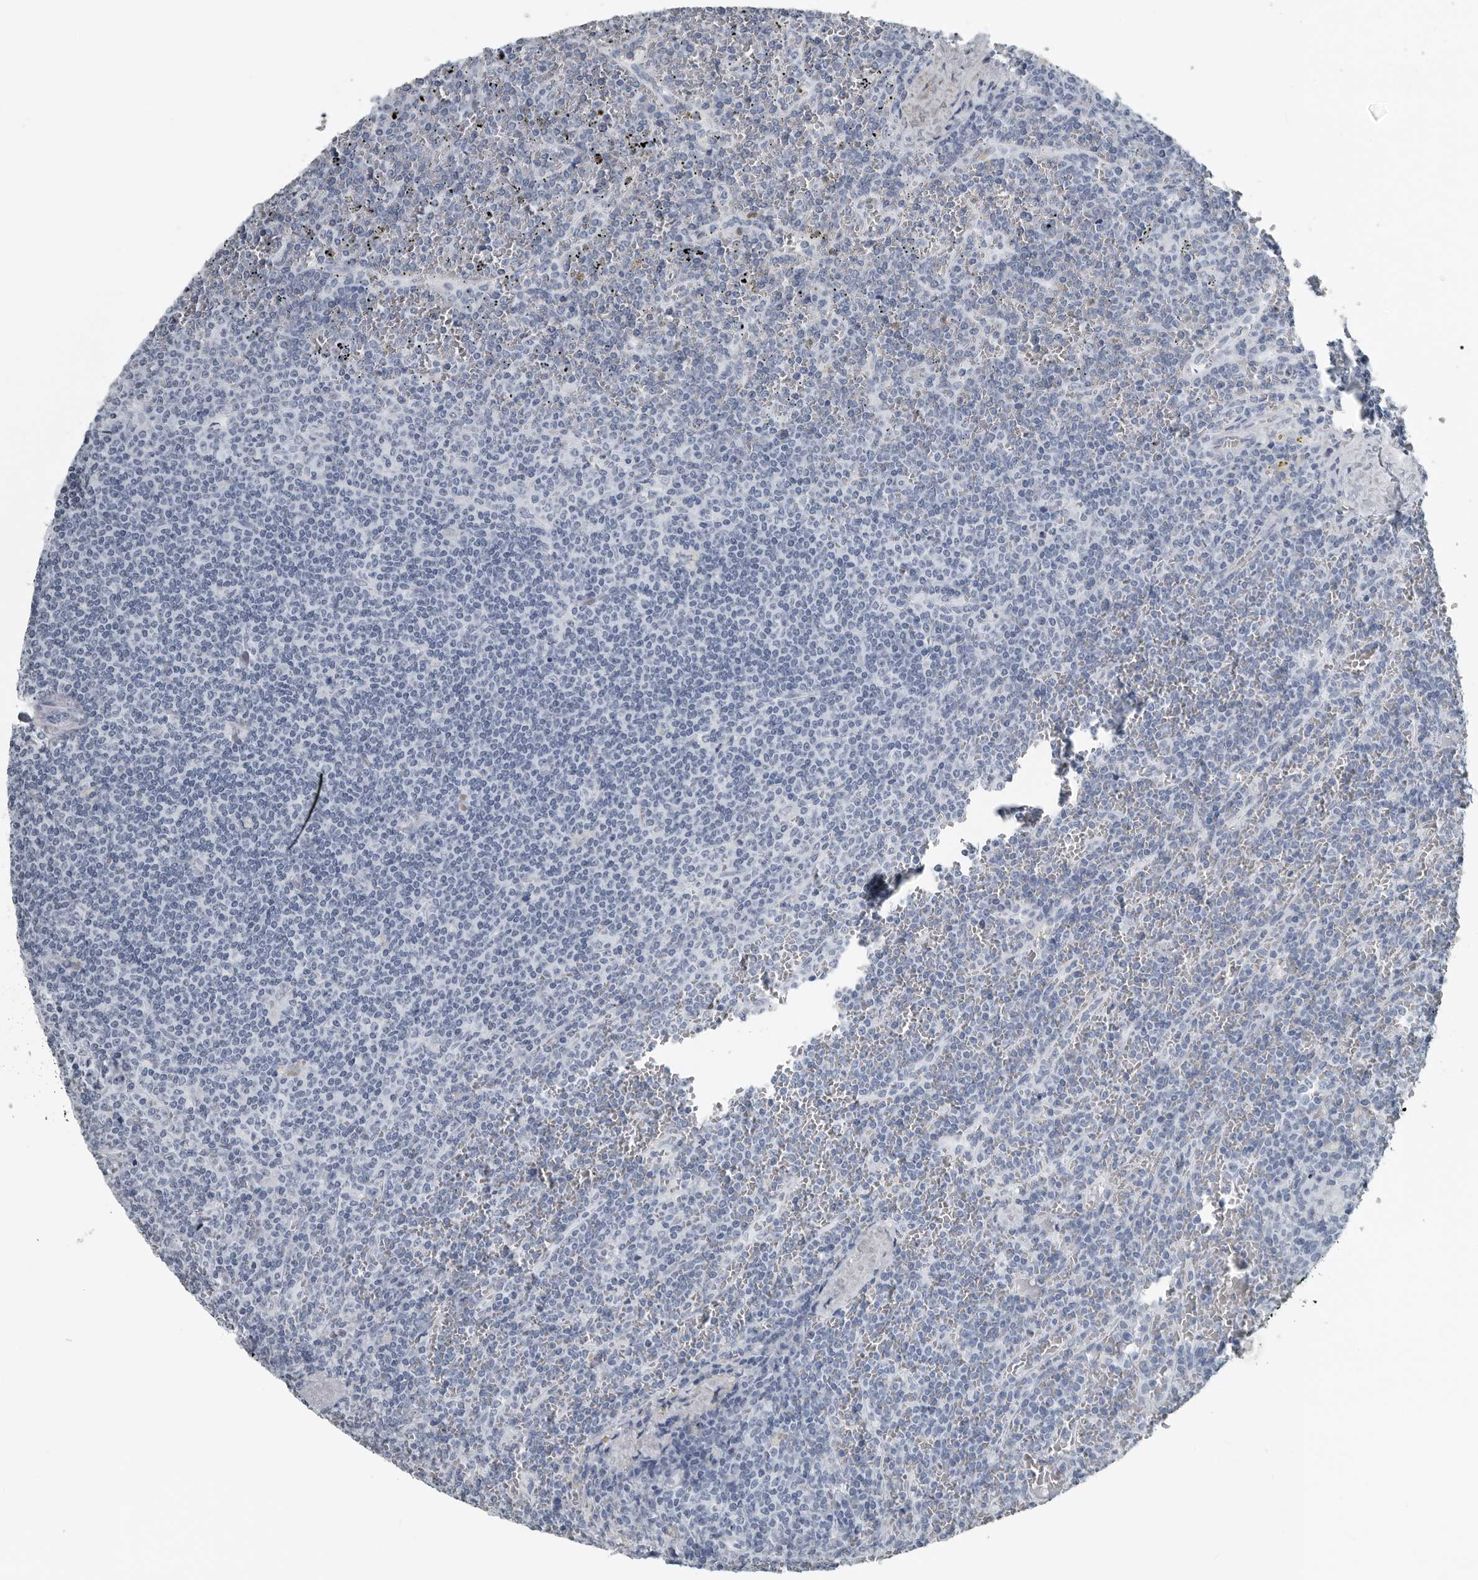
{"staining": {"intensity": "negative", "quantity": "none", "location": "none"}, "tissue": "lymphoma", "cell_type": "Tumor cells", "image_type": "cancer", "snomed": [{"axis": "morphology", "description": "Malignant lymphoma, non-Hodgkin's type, Low grade"}, {"axis": "topography", "description": "Spleen"}], "caption": "IHC histopathology image of human malignant lymphoma, non-Hodgkin's type (low-grade) stained for a protein (brown), which shows no staining in tumor cells.", "gene": "PRSS1", "patient": {"sex": "female", "age": 19}}